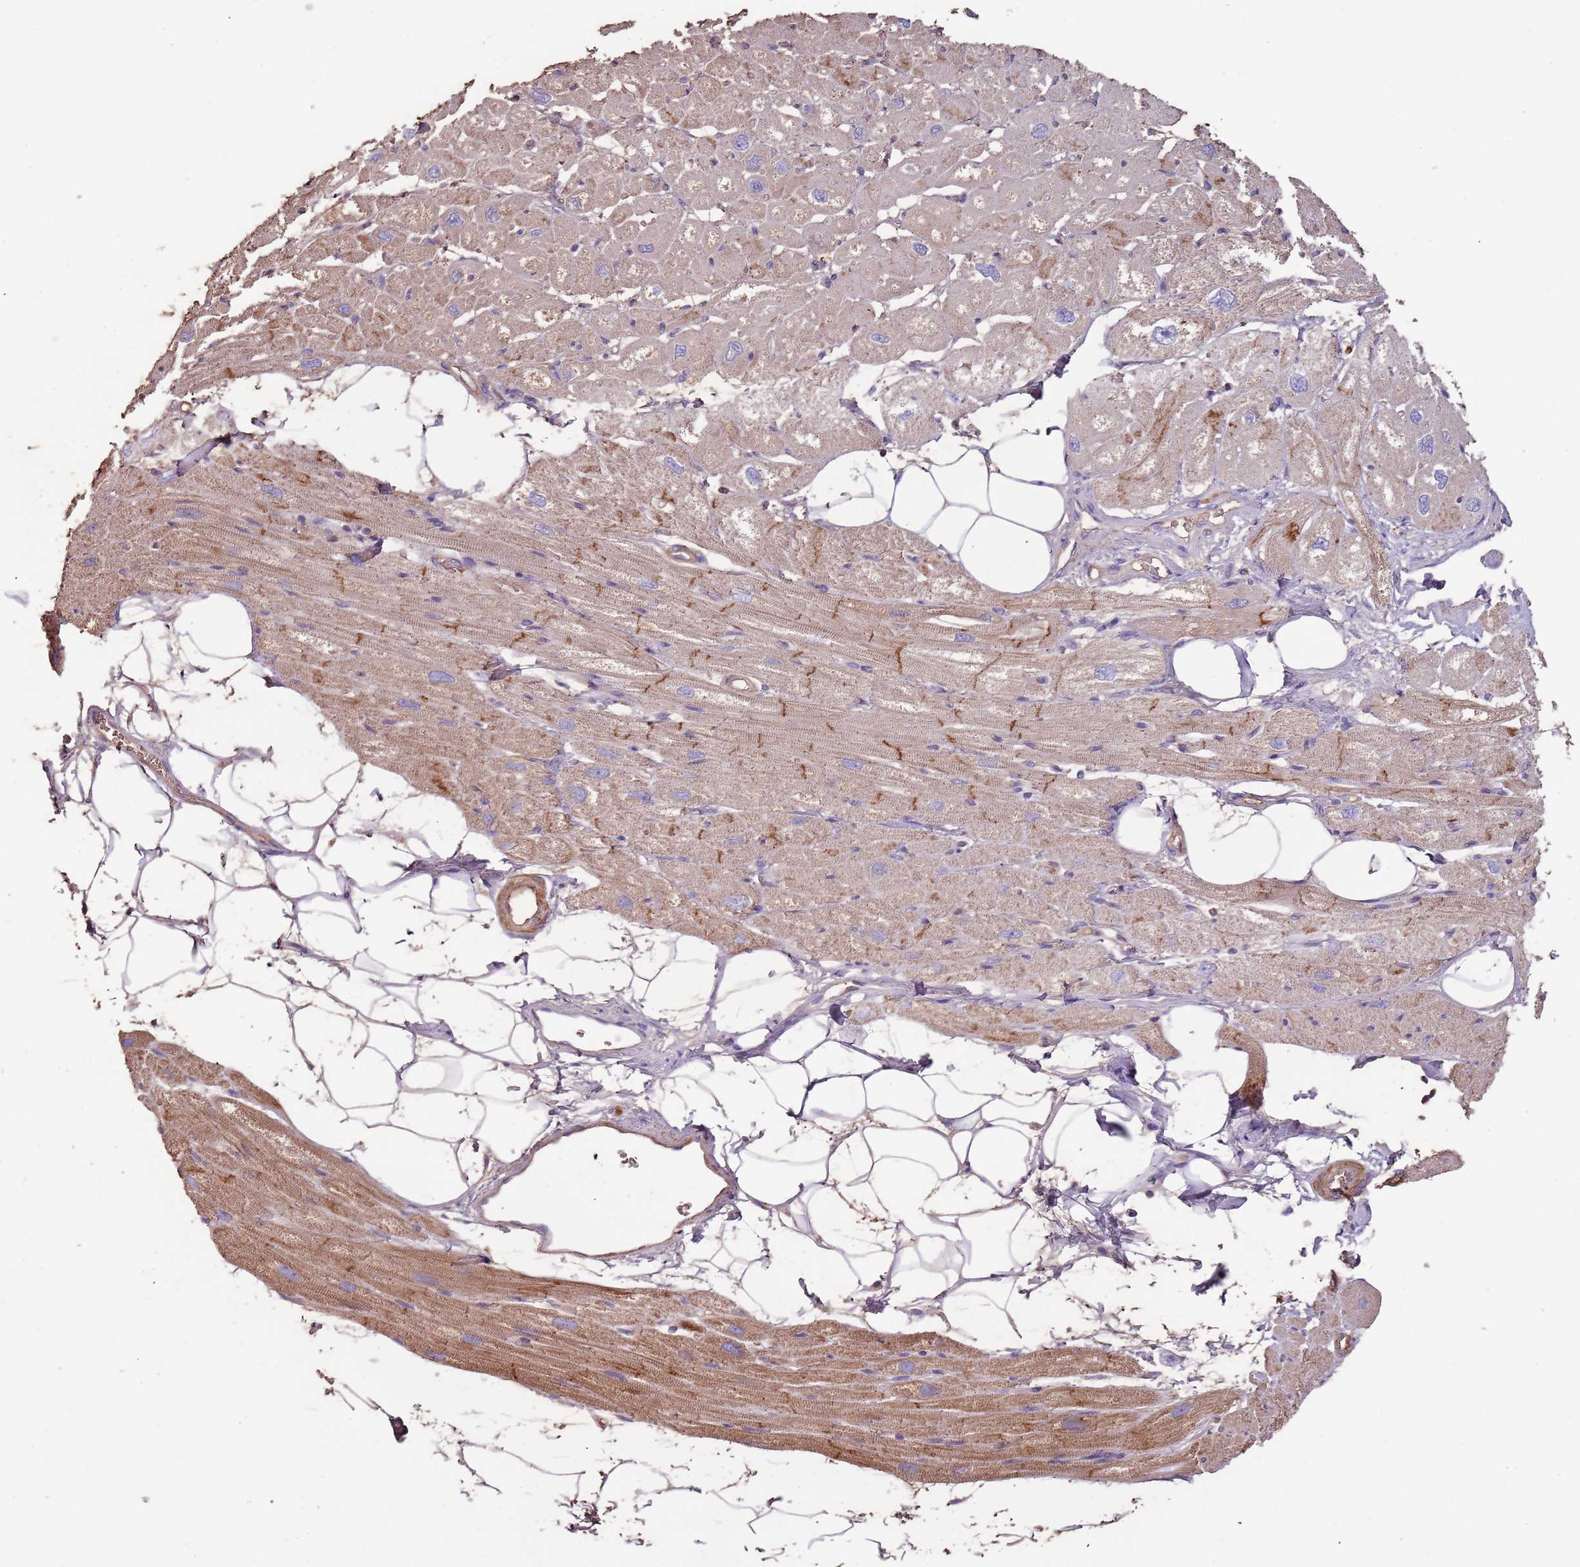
{"staining": {"intensity": "moderate", "quantity": ">75%", "location": "cytoplasmic/membranous"}, "tissue": "heart muscle", "cell_type": "Cardiomyocytes", "image_type": "normal", "snomed": [{"axis": "morphology", "description": "Normal tissue, NOS"}, {"axis": "topography", "description": "Heart"}], "caption": "The histopathology image exhibits a brown stain indicating the presence of a protein in the cytoplasmic/membranous of cardiomyocytes in heart muscle.", "gene": "FECH", "patient": {"sex": "male", "age": 50}}